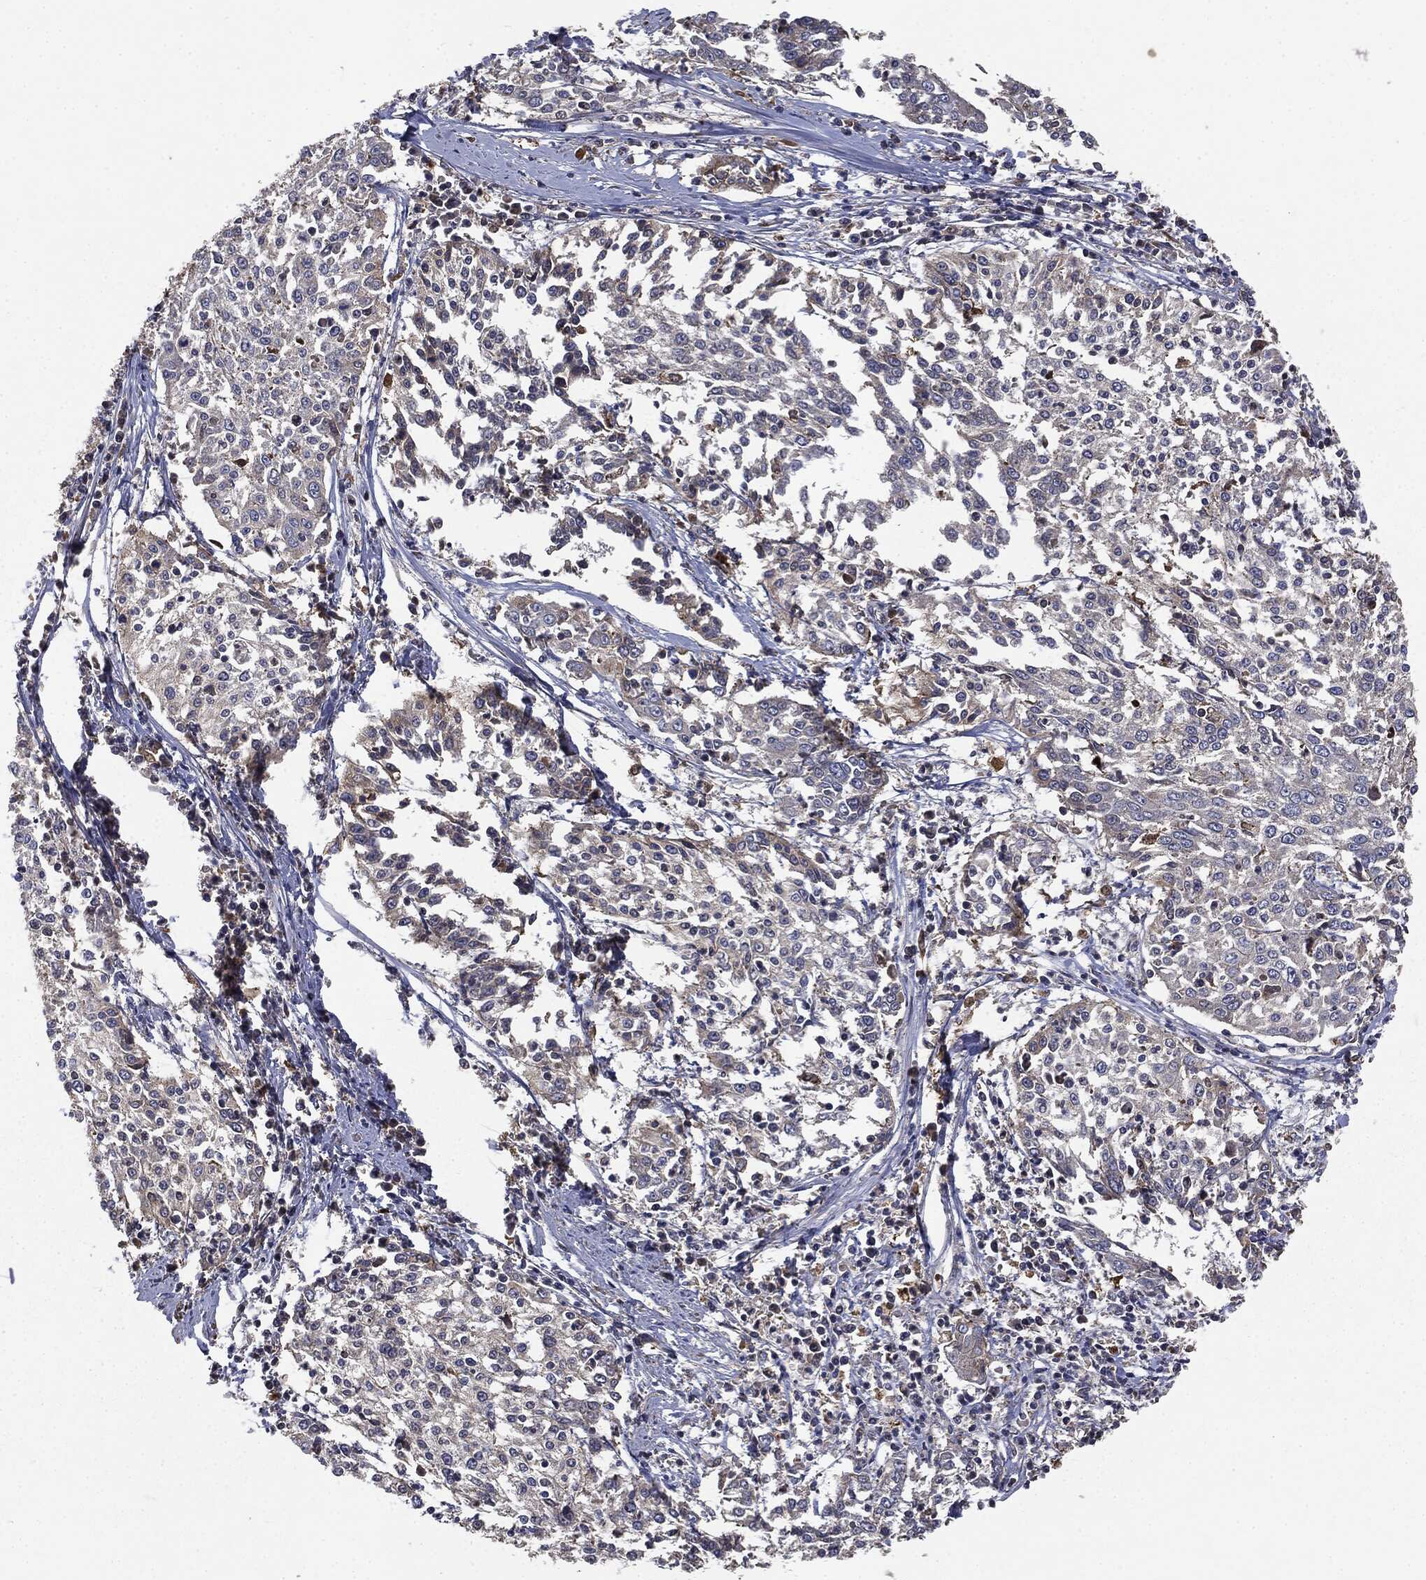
{"staining": {"intensity": "negative", "quantity": "none", "location": "none"}, "tissue": "cervical cancer", "cell_type": "Tumor cells", "image_type": "cancer", "snomed": [{"axis": "morphology", "description": "Squamous cell carcinoma, NOS"}, {"axis": "topography", "description": "Cervix"}], "caption": "An IHC micrograph of cervical cancer (squamous cell carcinoma) is shown. There is no staining in tumor cells of cervical cancer (squamous cell carcinoma). (Immunohistochemistry, brightfield microscopy, high magnification).", "gene": "PLOD3", "patient": {"sex": "female", "age": 41}}